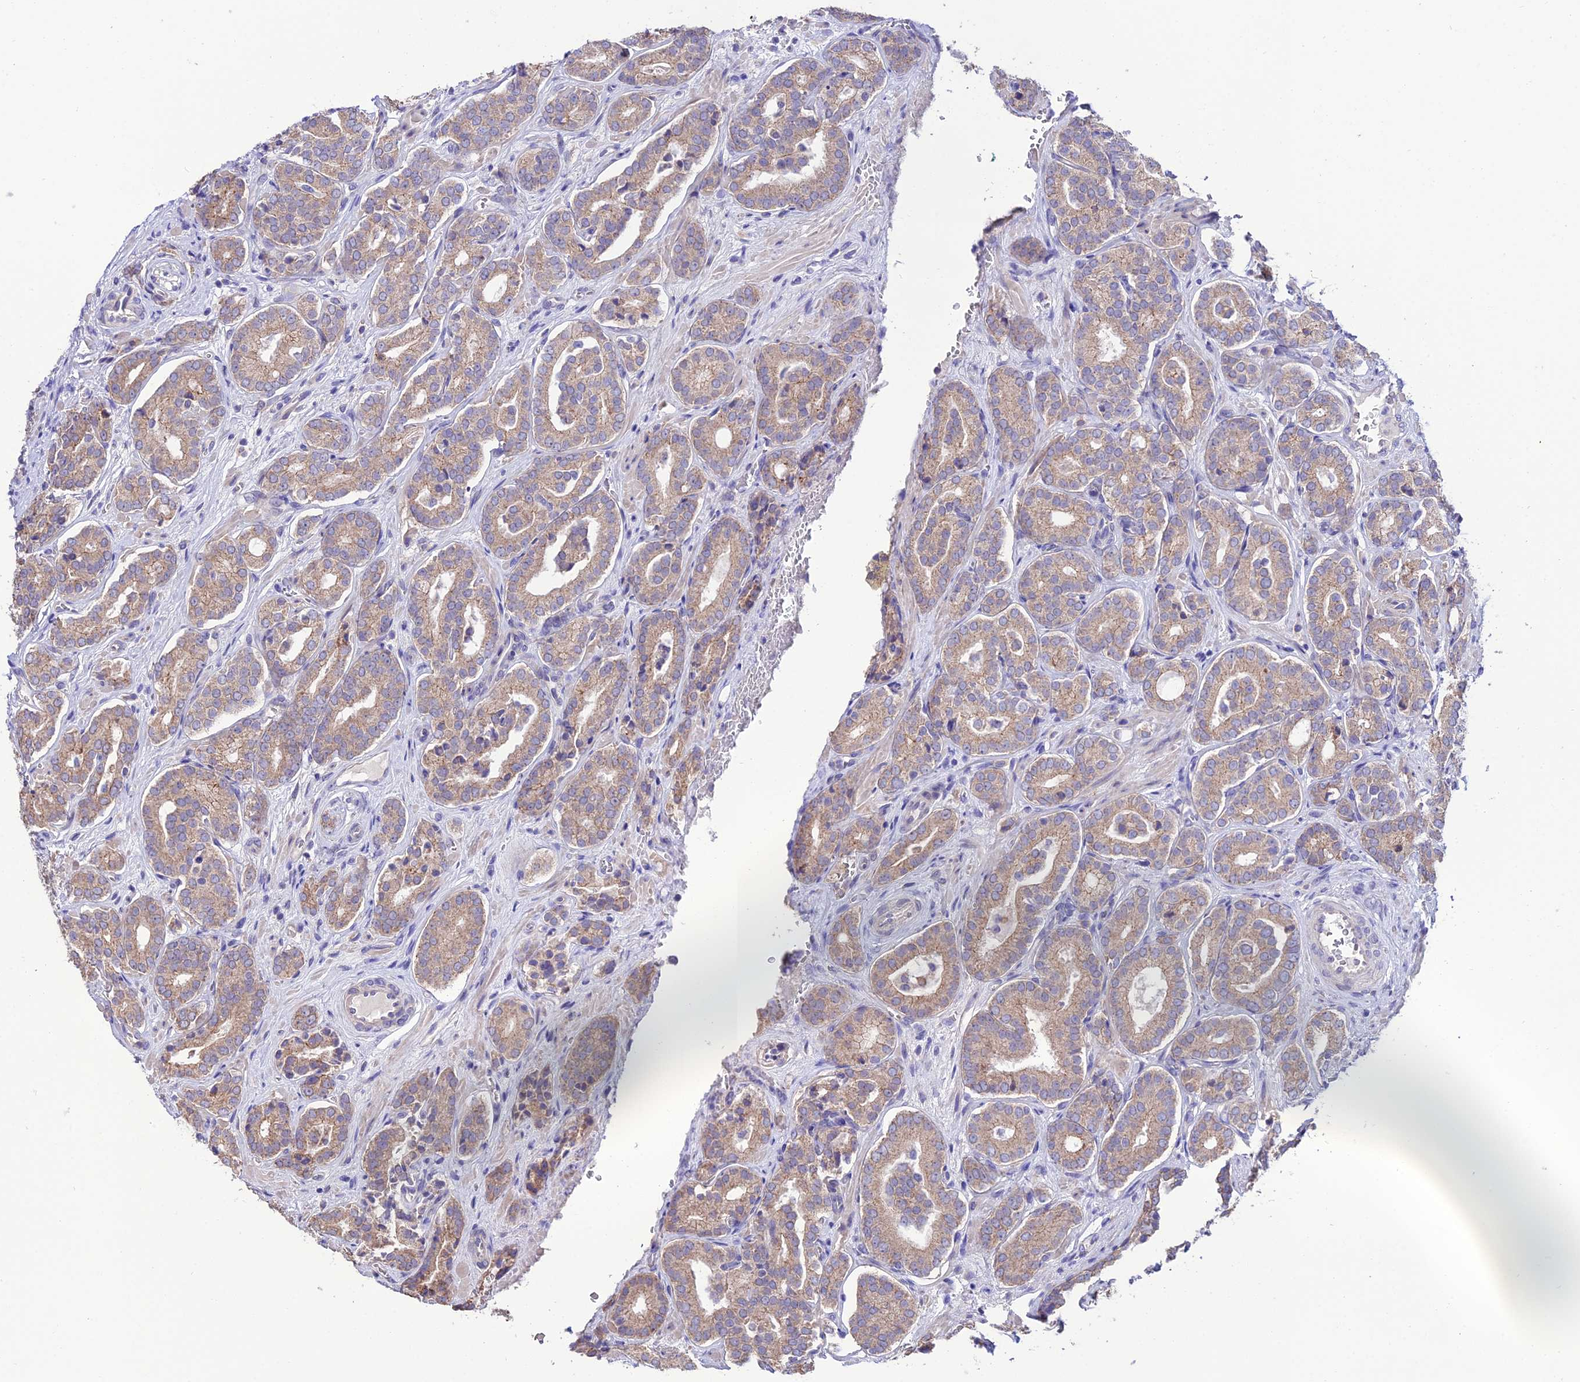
{"staining": {"intensity": "moderate", "quantity": ">75%", "location": "cytoplasmic/membranous"}, "tissue": "prostate cancer", "cell_type": "Tumor cells", "image_type": "cancer", "snomed": [{"axis": "morphology", "description": "Adenocarcinoma, High grade"}, {"axis": "topography", "description": "Prostate"}], "caption": "This is an image of IHC staining of prostate high-grade adenocarcinoma, which shows moderate positivity in the cytoplasmic/membranous of tumor cells.", "gene": "HOGA1", "patient": {"sex": "male", "age": 66}}